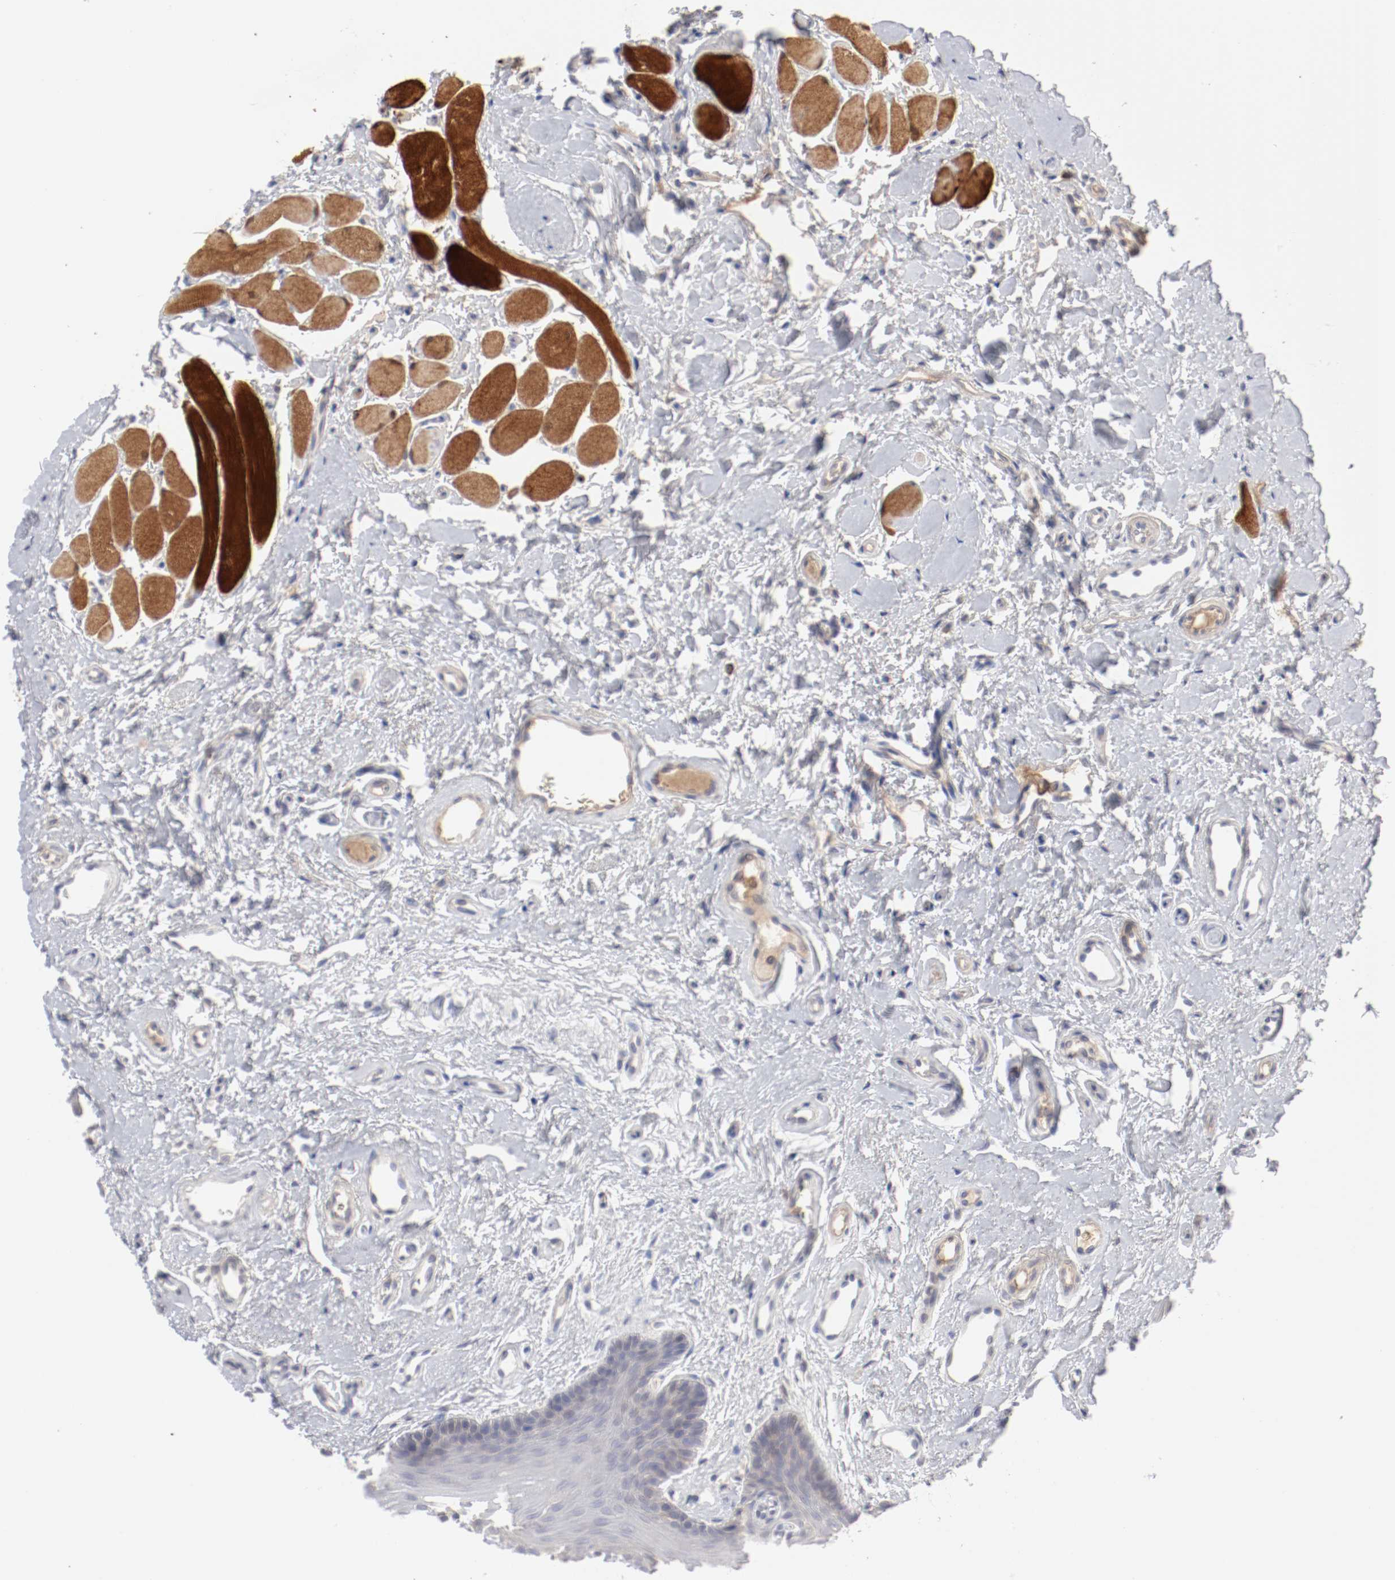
{"staining": {"intensity": "negative", "quantity": "none", "location": "none"}, "tissue": "oral mucosa", "cell_type": "Squamous epithelial cells", "image_type": "normal", "snomed": [{"axis": "morphology", "description": "Normal tissue, NOS"}, {"axis": "topography", "description": "Oral tissue"}], "caption": "Protein analysis of unremarkable oral mucosa displays no significant positivity in squamous epithelial cells. (DAB (3,3'-diaminobenzidine) immunohistochemistry with hematoxylin counter stain).", "gene": "SH3BGR", "patient": {"sex": "male", "age": 62}}